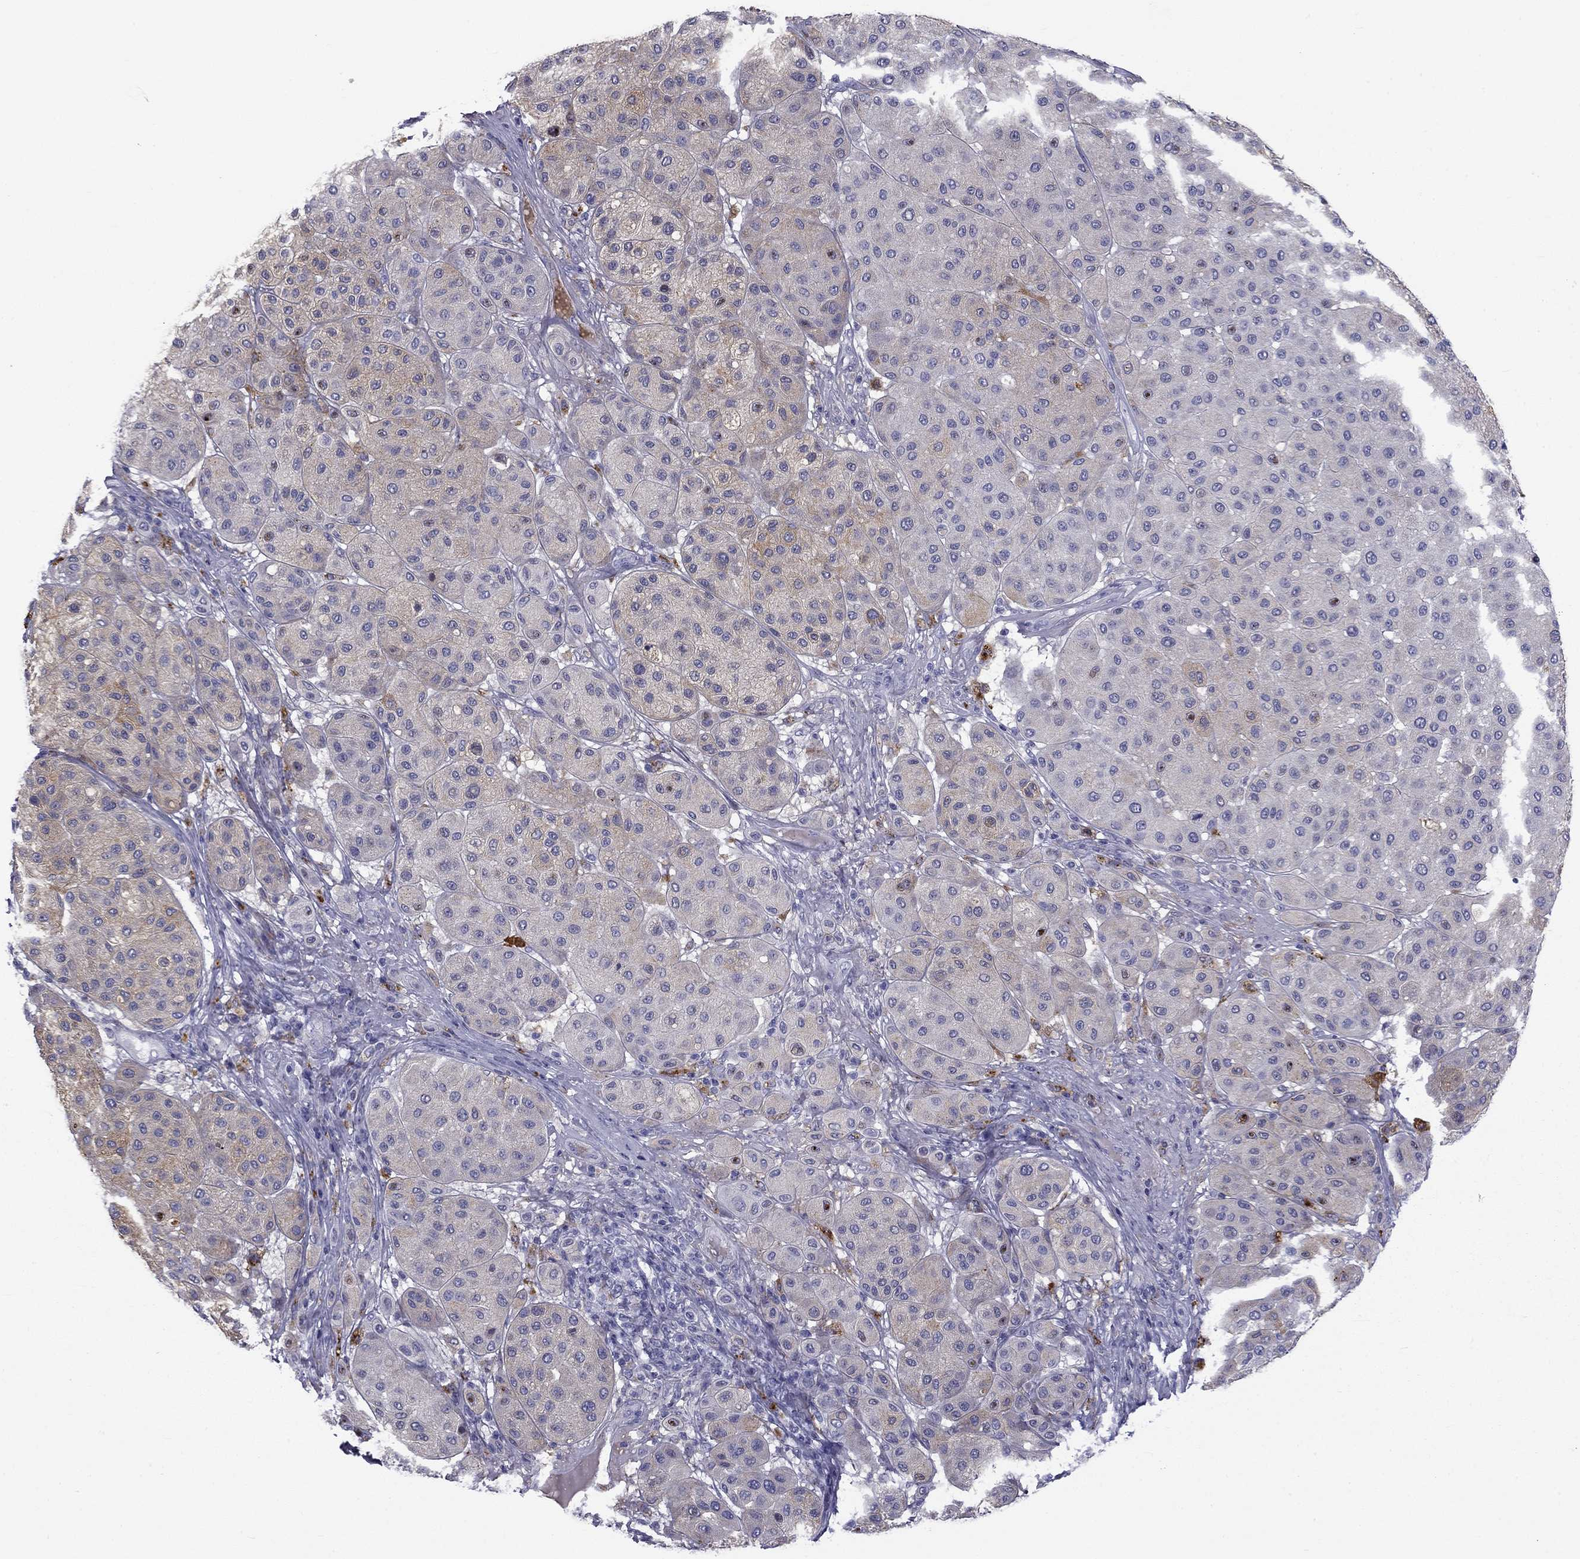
{"staining": {"intensity": "weak", "quantity": "25%-75%", "location": "cytoplasmic/membranous"}, "tissue": "melanoma", "cell_type": "Tumor cells", "image_type": "cancer", "snomed": [{"axis": "morphology", "description": "Malignant melanoma, Metastatic site"}, {"axis": "topography", "description": "Smooth muscle"}], "caption": "Human melanoma stained with a brown dye reveals weak cytoplasmic/membranous positive staining in approximately 25%-75% of tumor cells.", "gene": "CLPSL2", "patient": {"sex": "male", "age": 41}}